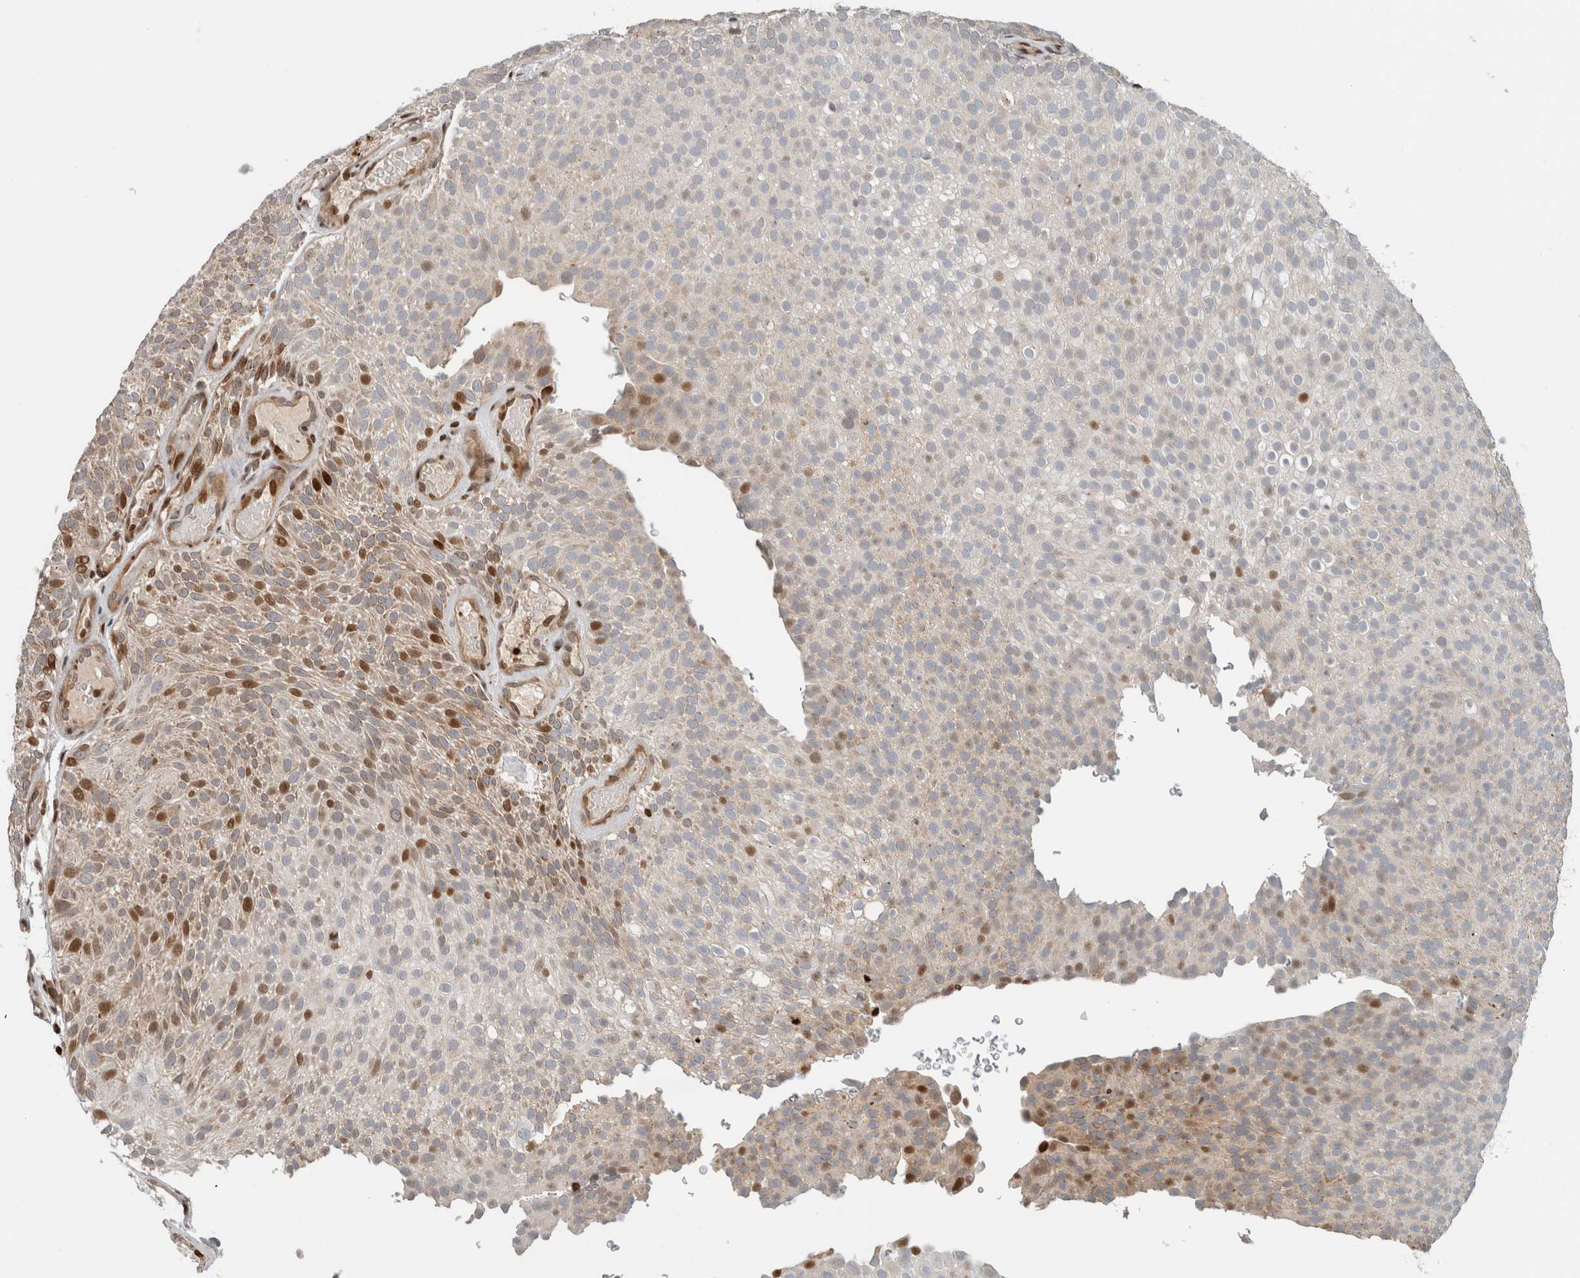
{"staining": {"intensity": "moderate", "quantity": "<25%", "location": "nuclear"}, "tissue": "urothelial cancer", "cell_type": "Tumor cells", "image_type": "cancer", "snomed": [{"axis": "morphology", "description": "Urothelial carcinoma, Low grade"}, {"axis": "topography", "description": "Urinary bladder"}], "caption": "The micrograph displays staining of urothelial carcinoma (low-grade), revealing moderate nuclear protein expression (brown color) within tumor cells. (brown staining indicates protein expression, while blue staining denotes nuclei).", "gene": "GINS4", "patient": {"sex": "male", "age": 78}}